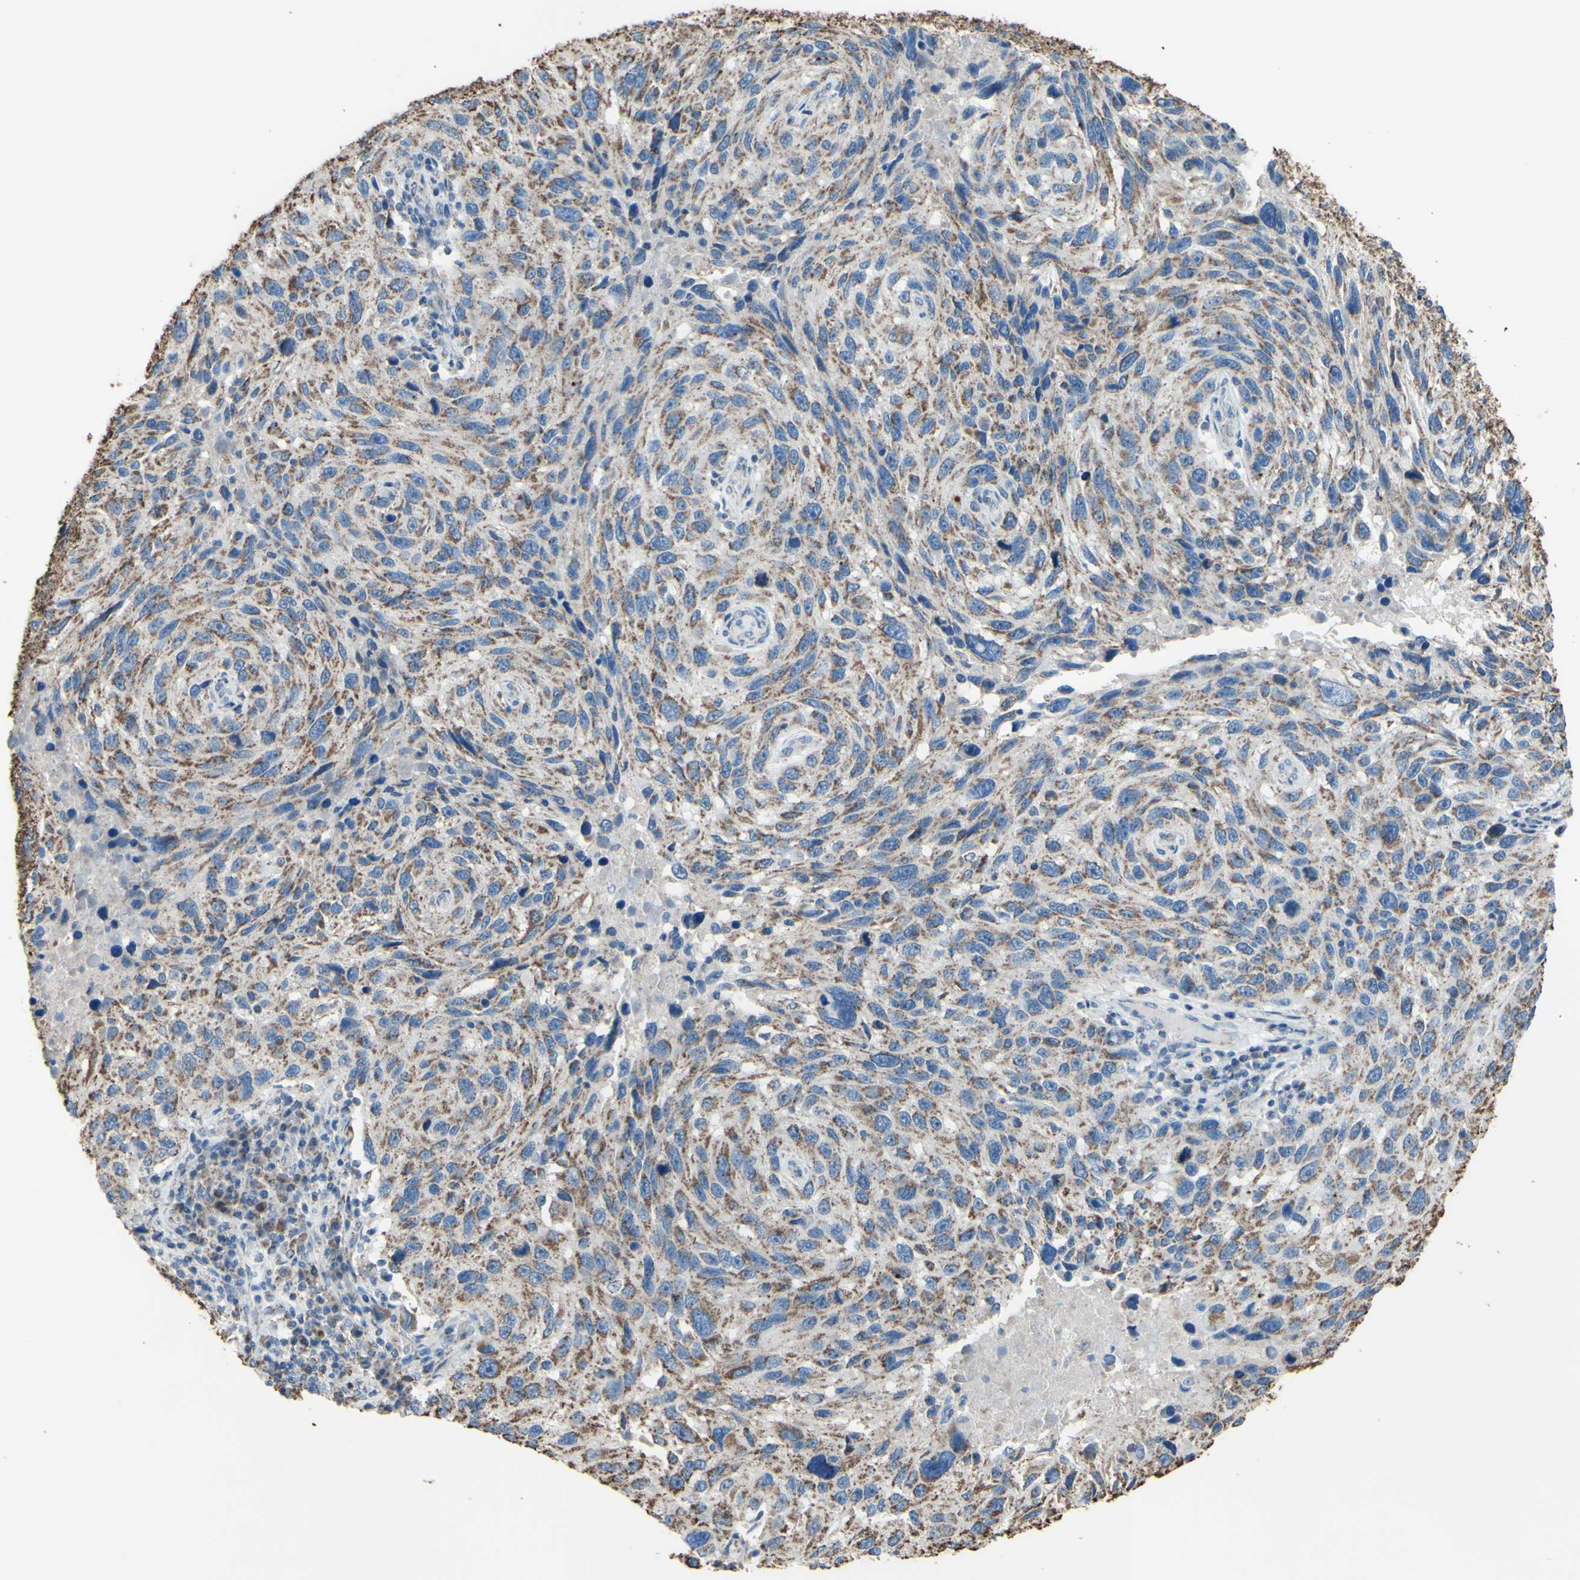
{"staining": {"intensity": "moderate", "quantity": "25%-75%", "location": "cytoplasmic/membranous"}, "tissue": "melanoma", "cell_type": "Tumor cells", "image_type": "cancer", "snomed": [{"axis": "morphology", "description": "Malignant melanoma, NOS"}, {"axis": "topography", "description": "Skin"}], "caption": "IHC photomicrograph of neoplastic tissue: malignant melanoma stained using IHC displays medium levels of moderate protein expression localized specifically in the cytoplasmic/membranous of tumor cells, appearing as a cytoplasmic/membranous brown color.", "gene": "CMKLR2", "patient": {"sex": "male", "age": 53}}